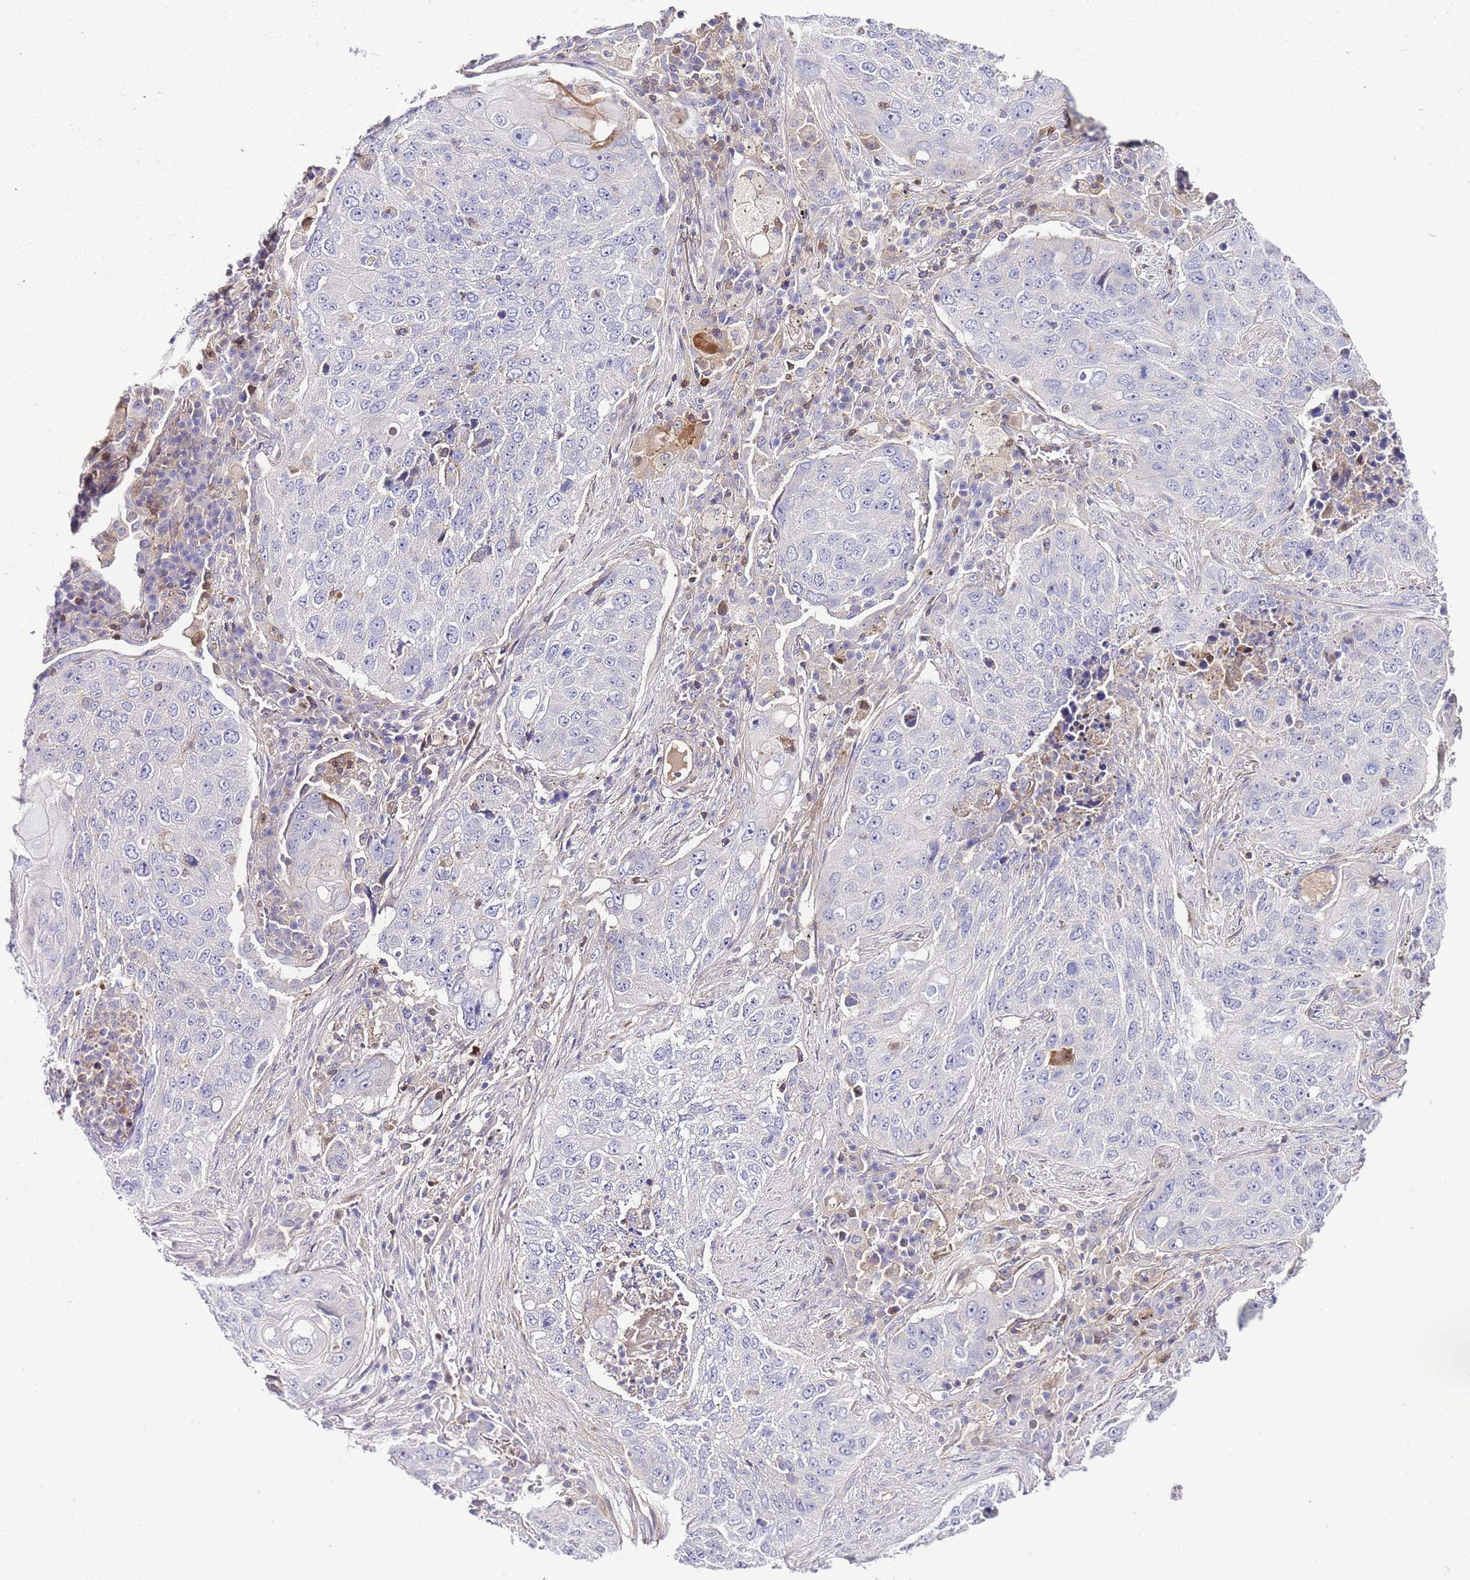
{"staining": {"intensity": "negative", "quantity": "none", "location": "none"}, "tissue": "lung cancer", "cell_type": "Tumor cells", "image_type": "cancer", "snomed": [{"axis": "morphology", "description": "Squamous cell carcinoma, NOS"}, {"axis": "topography", "description": "Lung"}], "caption": "A photomicrograph of human squamous cell carcinoma (lung) is negative for staining in tumor cells.", "gene": "FBN3", "patient": {"sex": "female", "age": 63}}